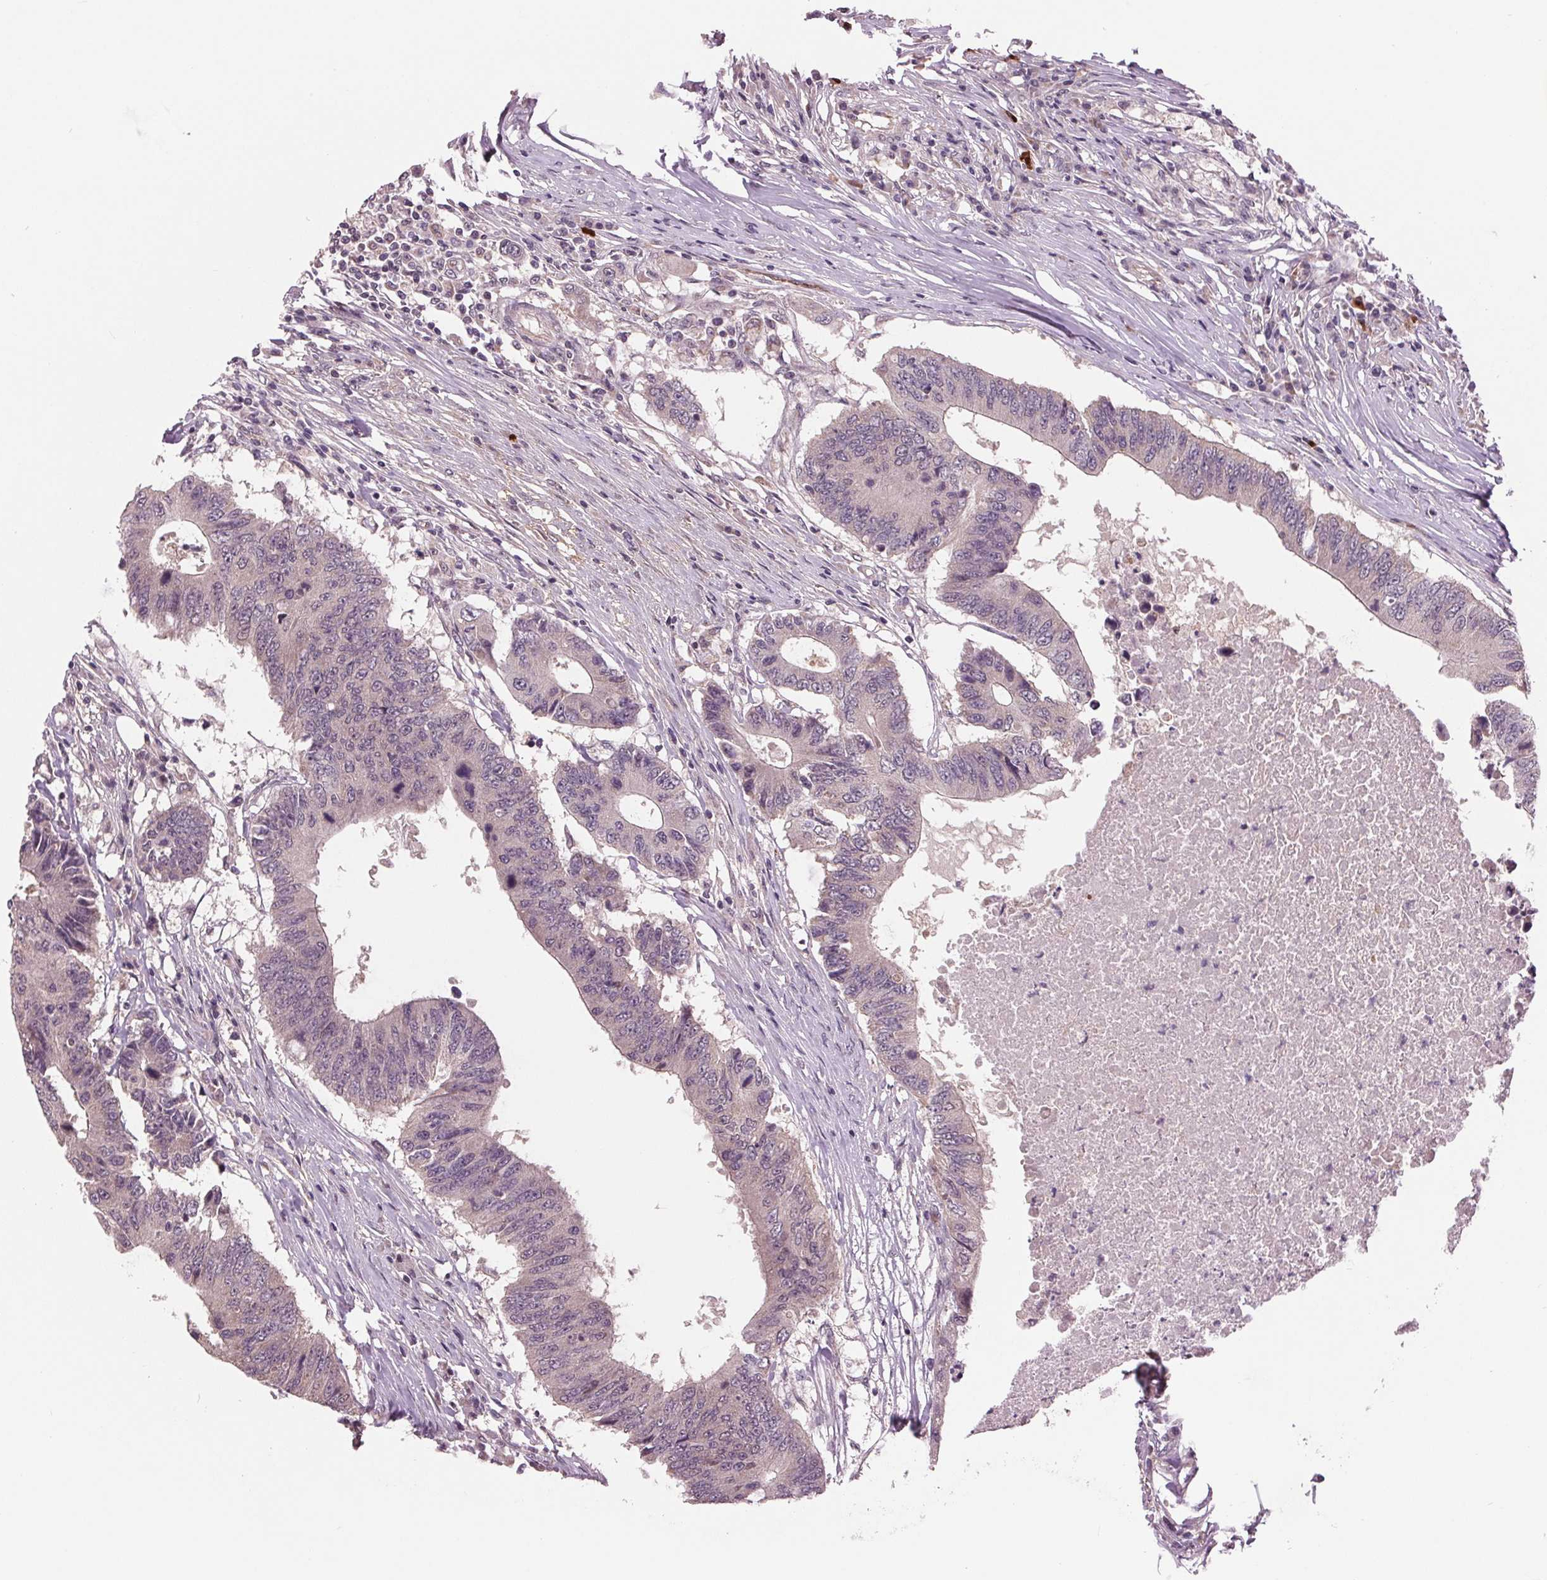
{"staining": {"intensity": "negative", "quantity": "none", "location": "none"}, "tissue": "colorectal cancer", "cell_type": "Tumor cells", "image_type": "cancer", "snomed": [{"axis": "morphology", "description": "Adenocarcinoma, NOS"}, {"axis": "topography", "description": "Colon"}], "caption": "The histopathology image exhibits no significant positivity in tumor cells of adenocarcinoma (colorectal).", "gene": "MAPK8", "patient": {"sex": "male", "age": 71}}